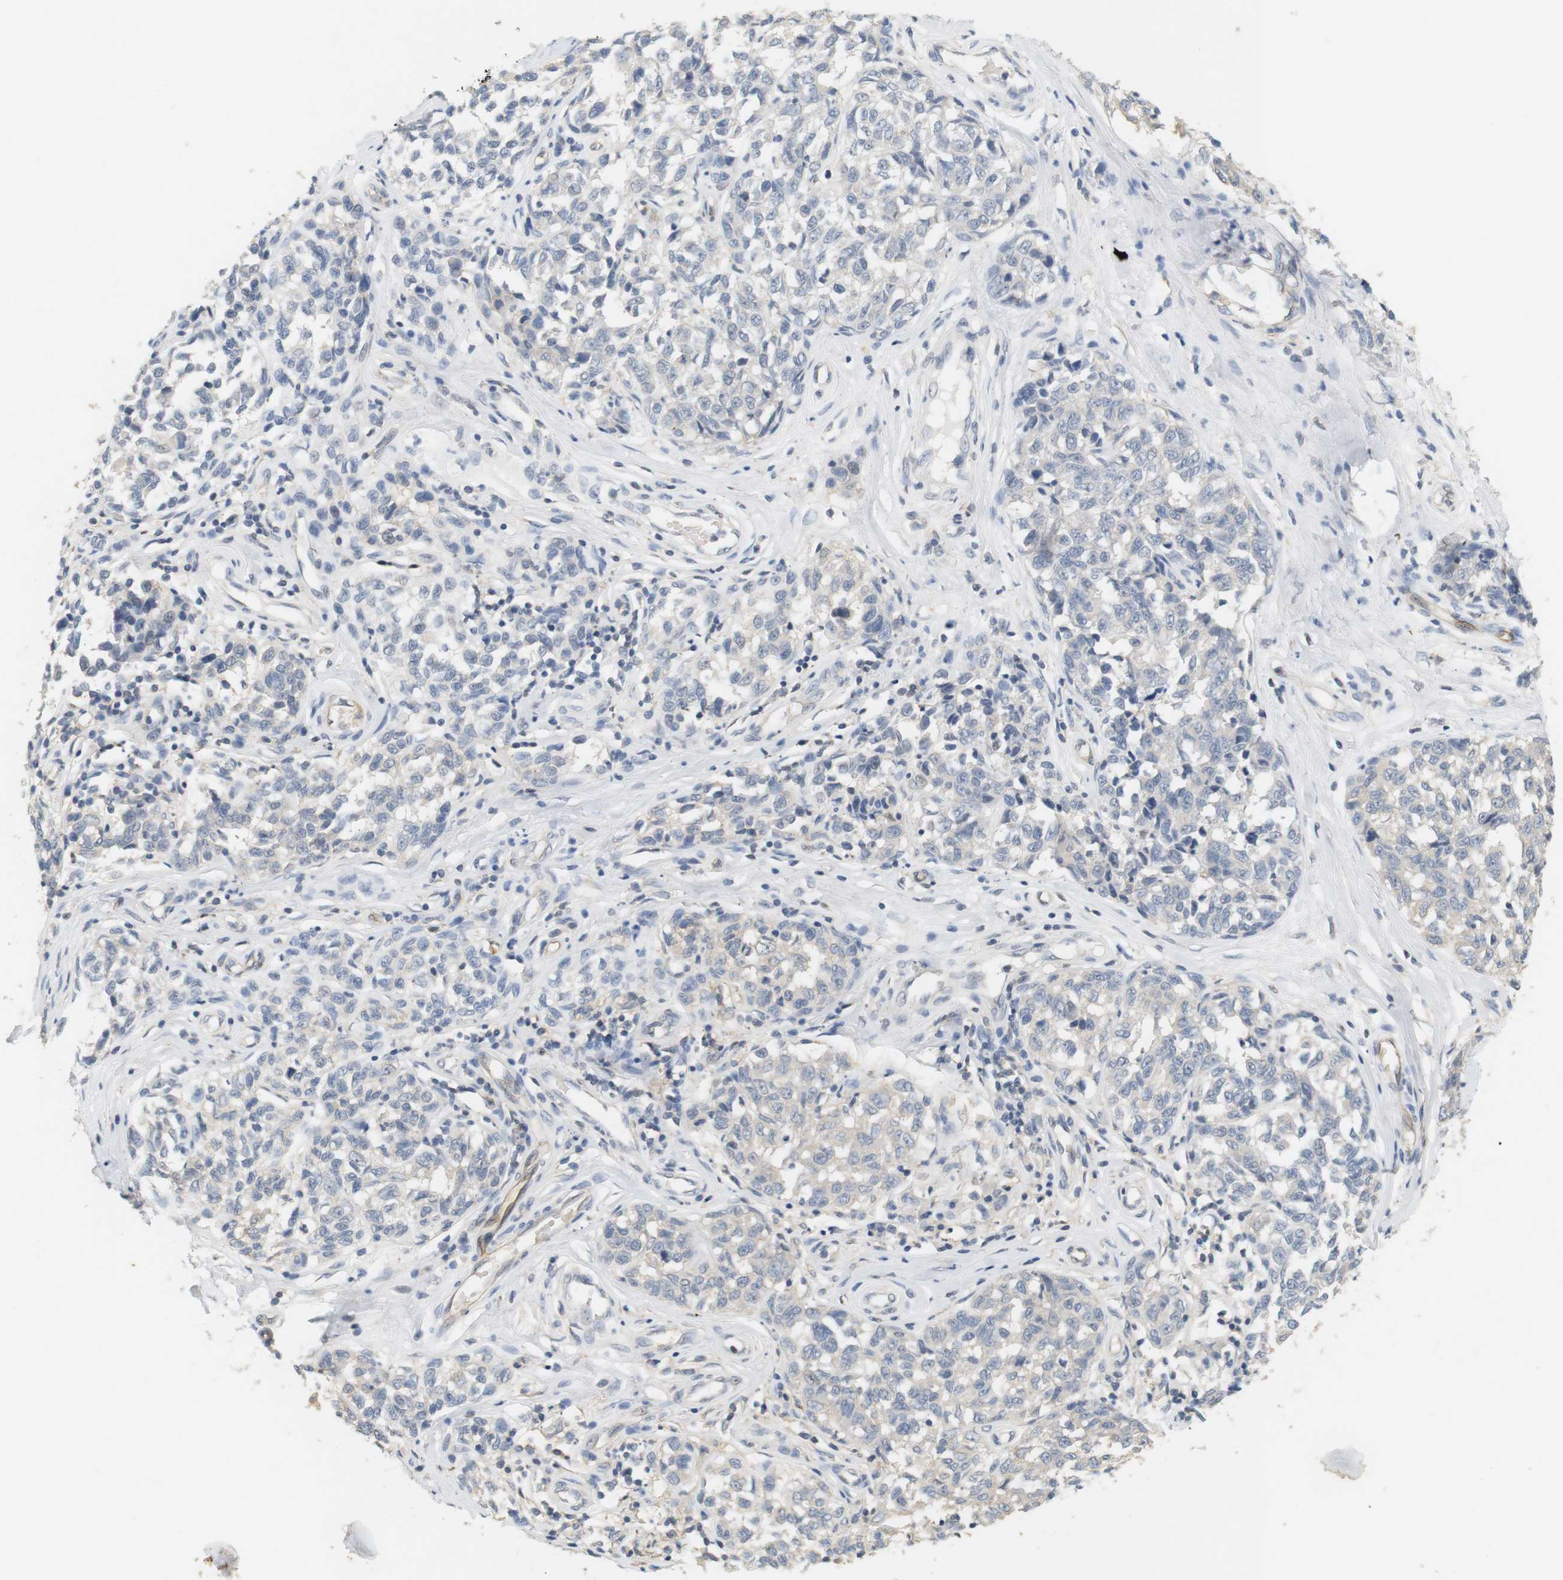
{"staining": {"intensity": "negative", "quantity": "none", "location": "none"}, "tissue": "melanoma", "cell_type": "Tumor cells", "image_type": "cancer", "snomed": [{"axis": "morphology", "description": "Malignant melanoma, NOS"}, {"axis": "topography", "description": "Skin"}], "caption": "A histopathology image of malignant melanoma stained for a protein displays no brown staining in tumor cells. Nuclei are stained in blue.", "gene": "OSR1", "patient": {"sex": "female", "age": 64}}